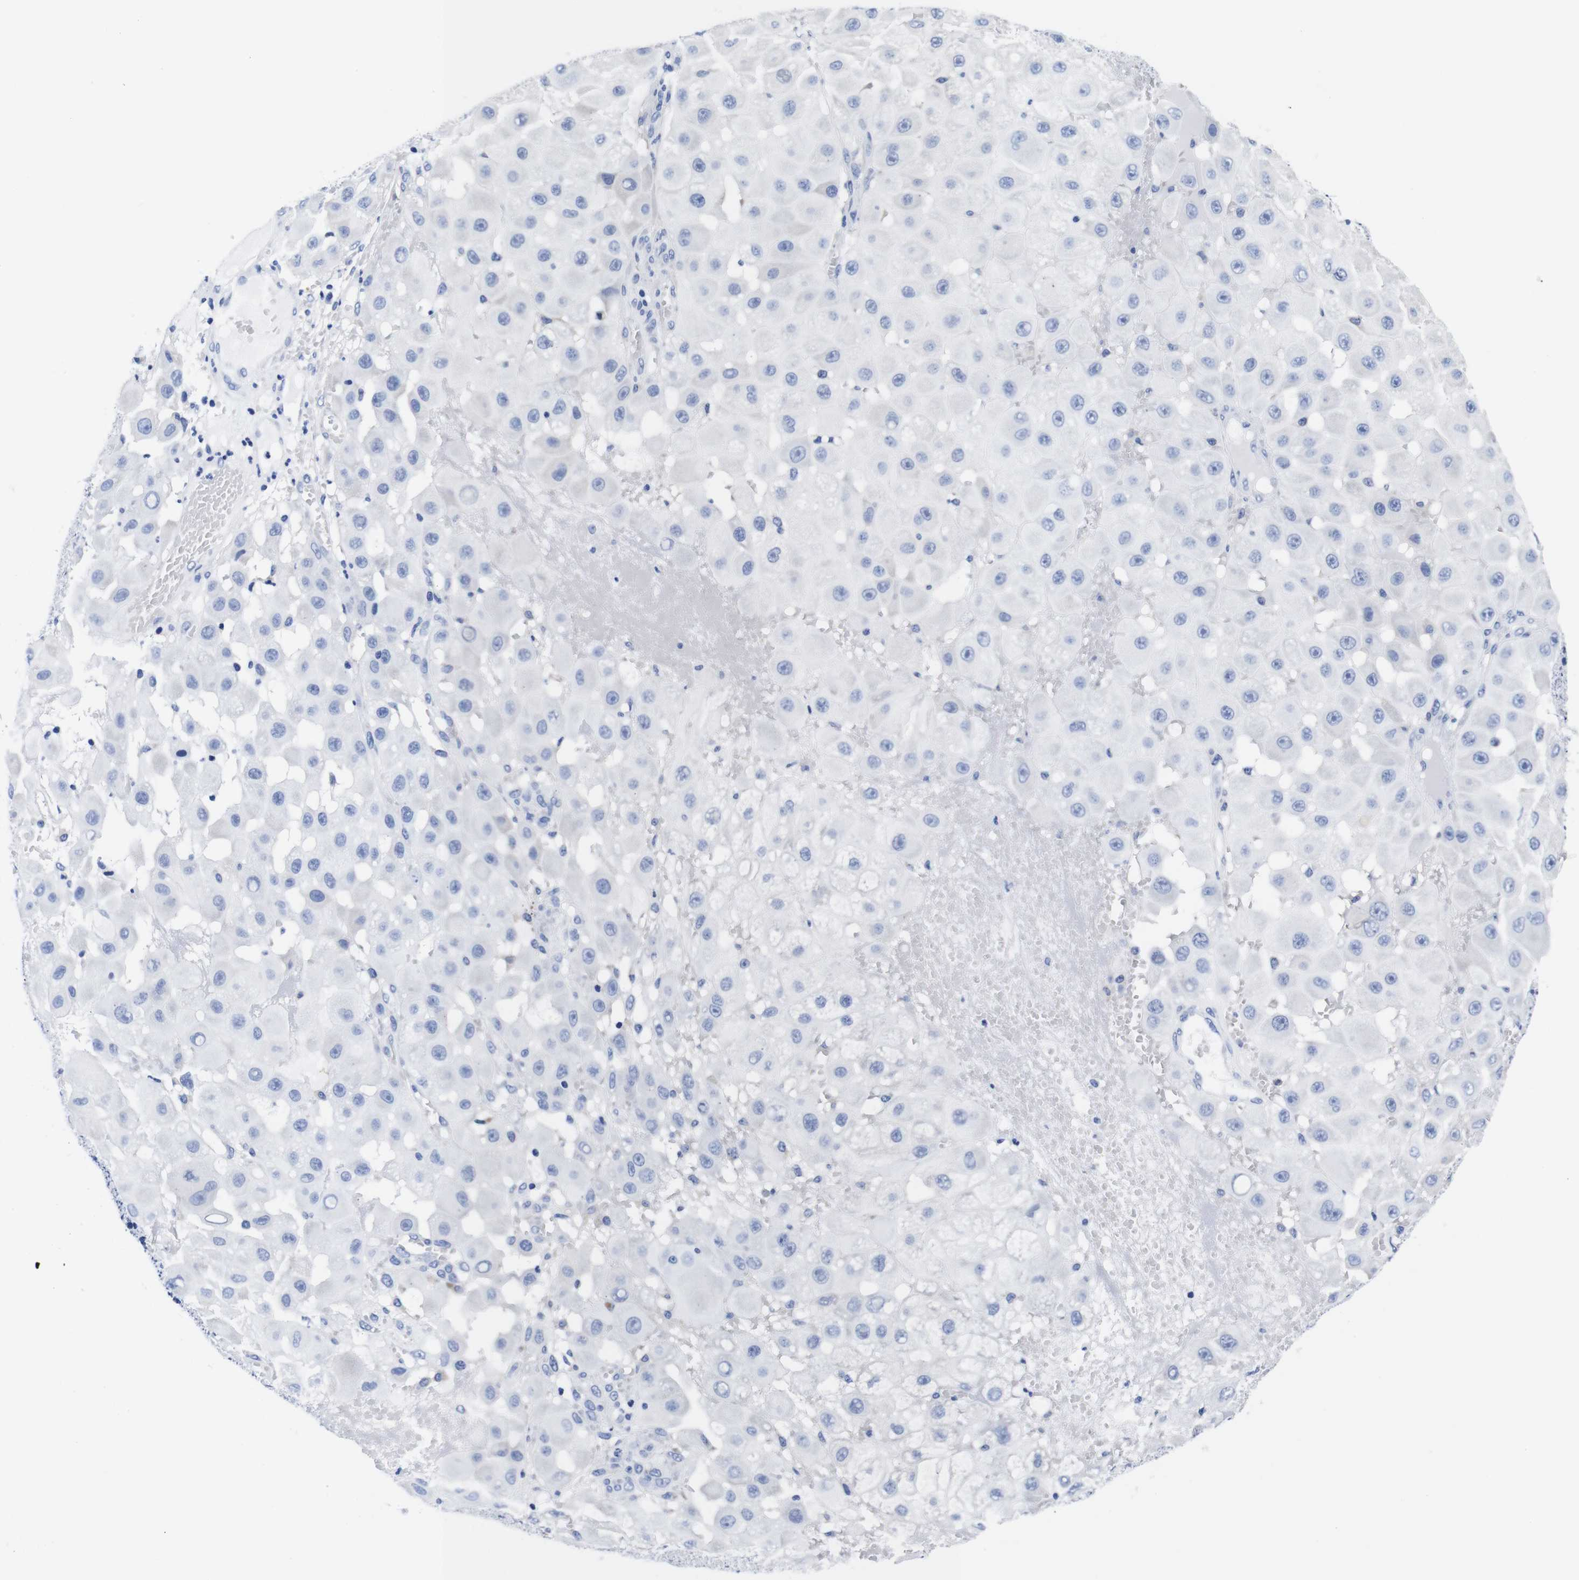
{"staining": {"intensity": "negative", "quantity": "none", "location": "none"}, "tissue": "melanoma", "cell_type": "Tumor cells", "image_type": "cancer", "snomed": [{"axis": "morphology", "description": "Malignant melanoma, NOS"}, {"axis": "topography", "description": "Skin"}], "caption": "Immunohistochemistry of malignant melanoma reveals no expression in tumor cells.", "gene": "CLEC4G", "patient": {"sex": "female", "age": 81}}